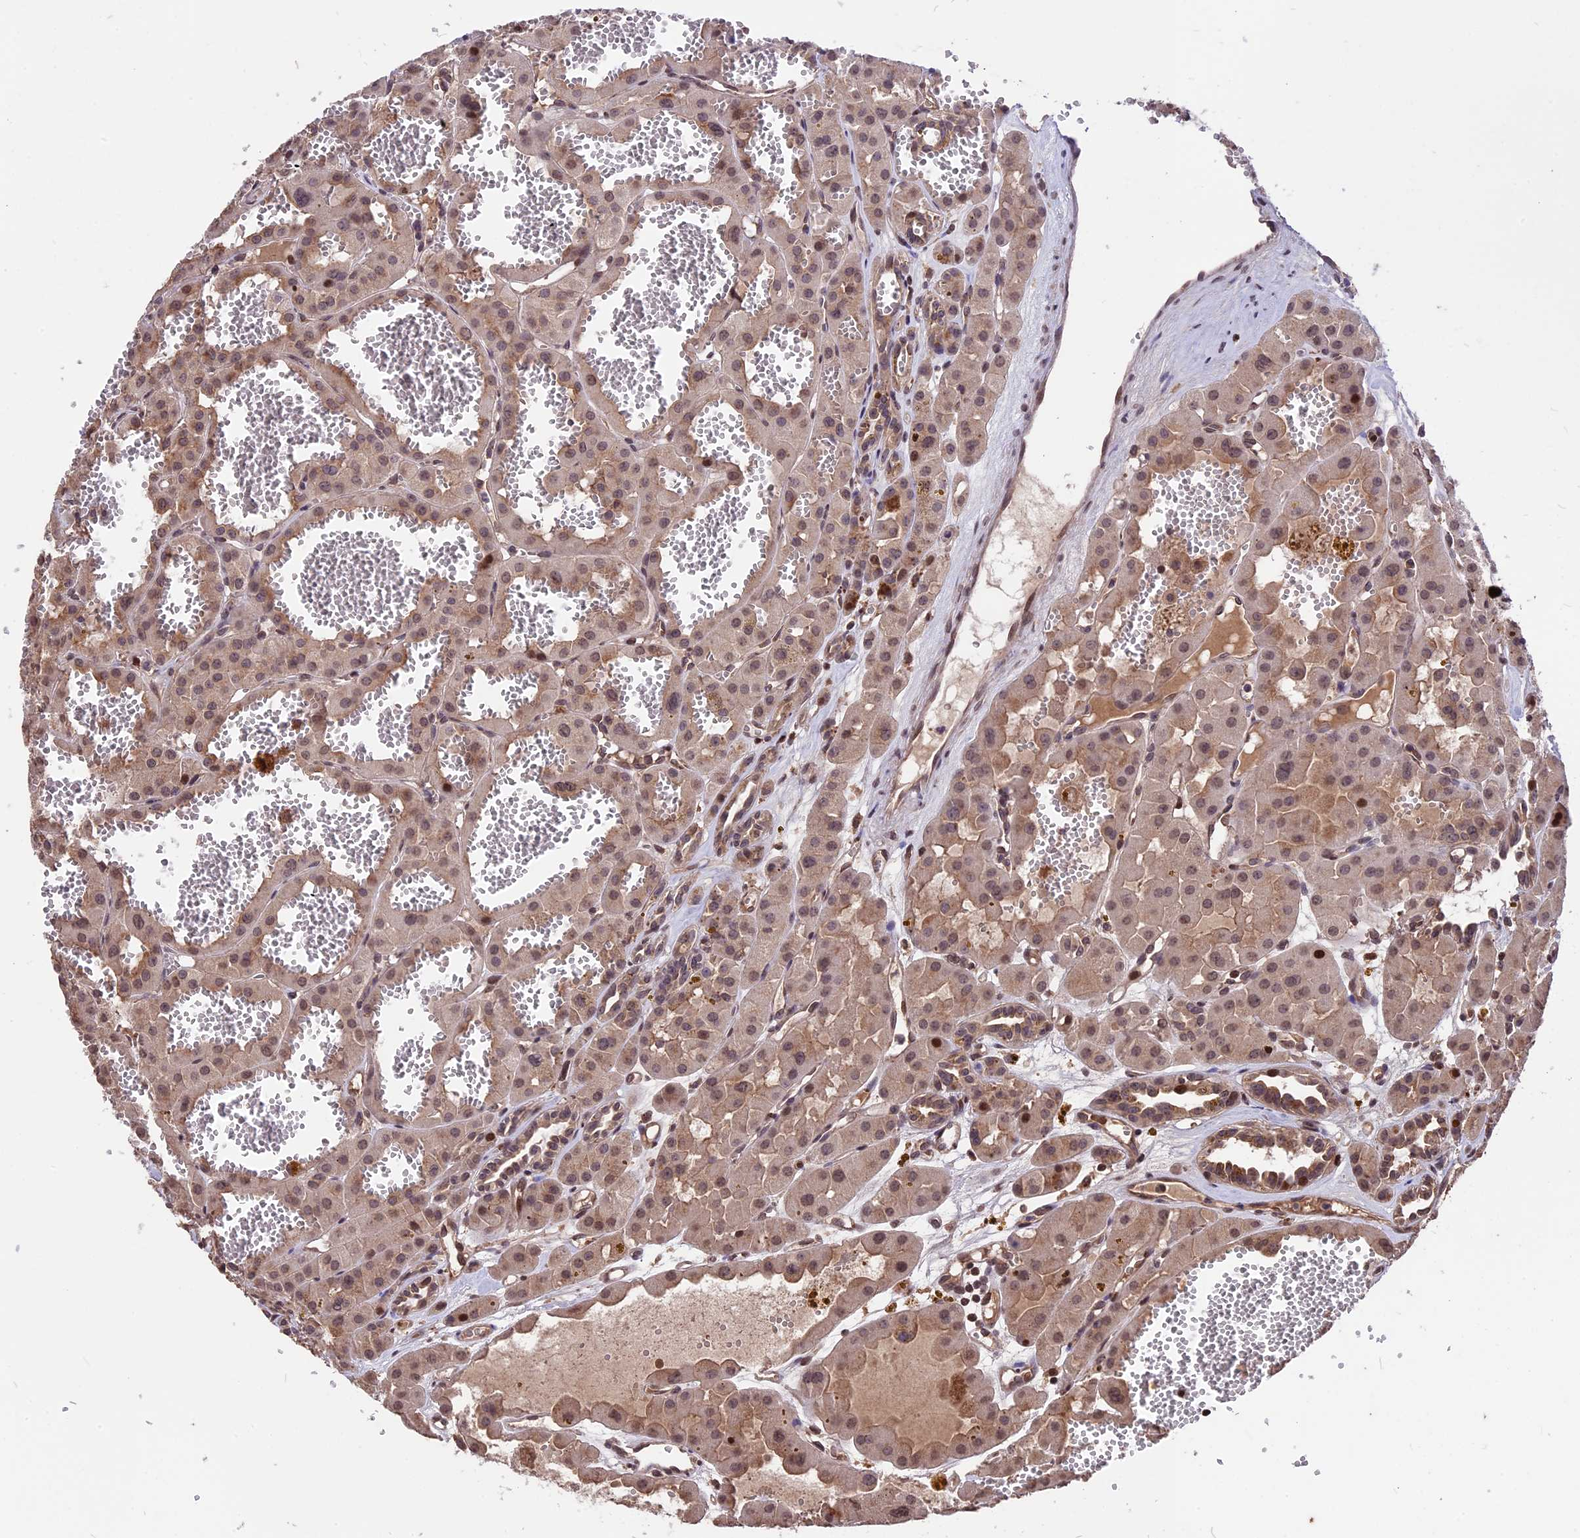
{"staining": {"intensity": "moderate", "quantity": ">75%", "location": "nuclear"}, "tissue": "renal cancer", "cell_type": "Tumor cells", "image_type": "cancer", "snomed": [{"axis": "morphology", "description": "Carcinoma, NOS"}, {"axis": "topography", "description": "Kidney"}], "caption": "Immunohistochemical staining of renal cancer shows medium levels of moderate nuclear protein staining in approximately >75% of tumor cells. Using DAB (brown) and hematoxylin (blue) stains, captured at high magnification using brightfield microscopy.", "gene": "ZNF598", "patient": {"sex": "female", "age": 75}}